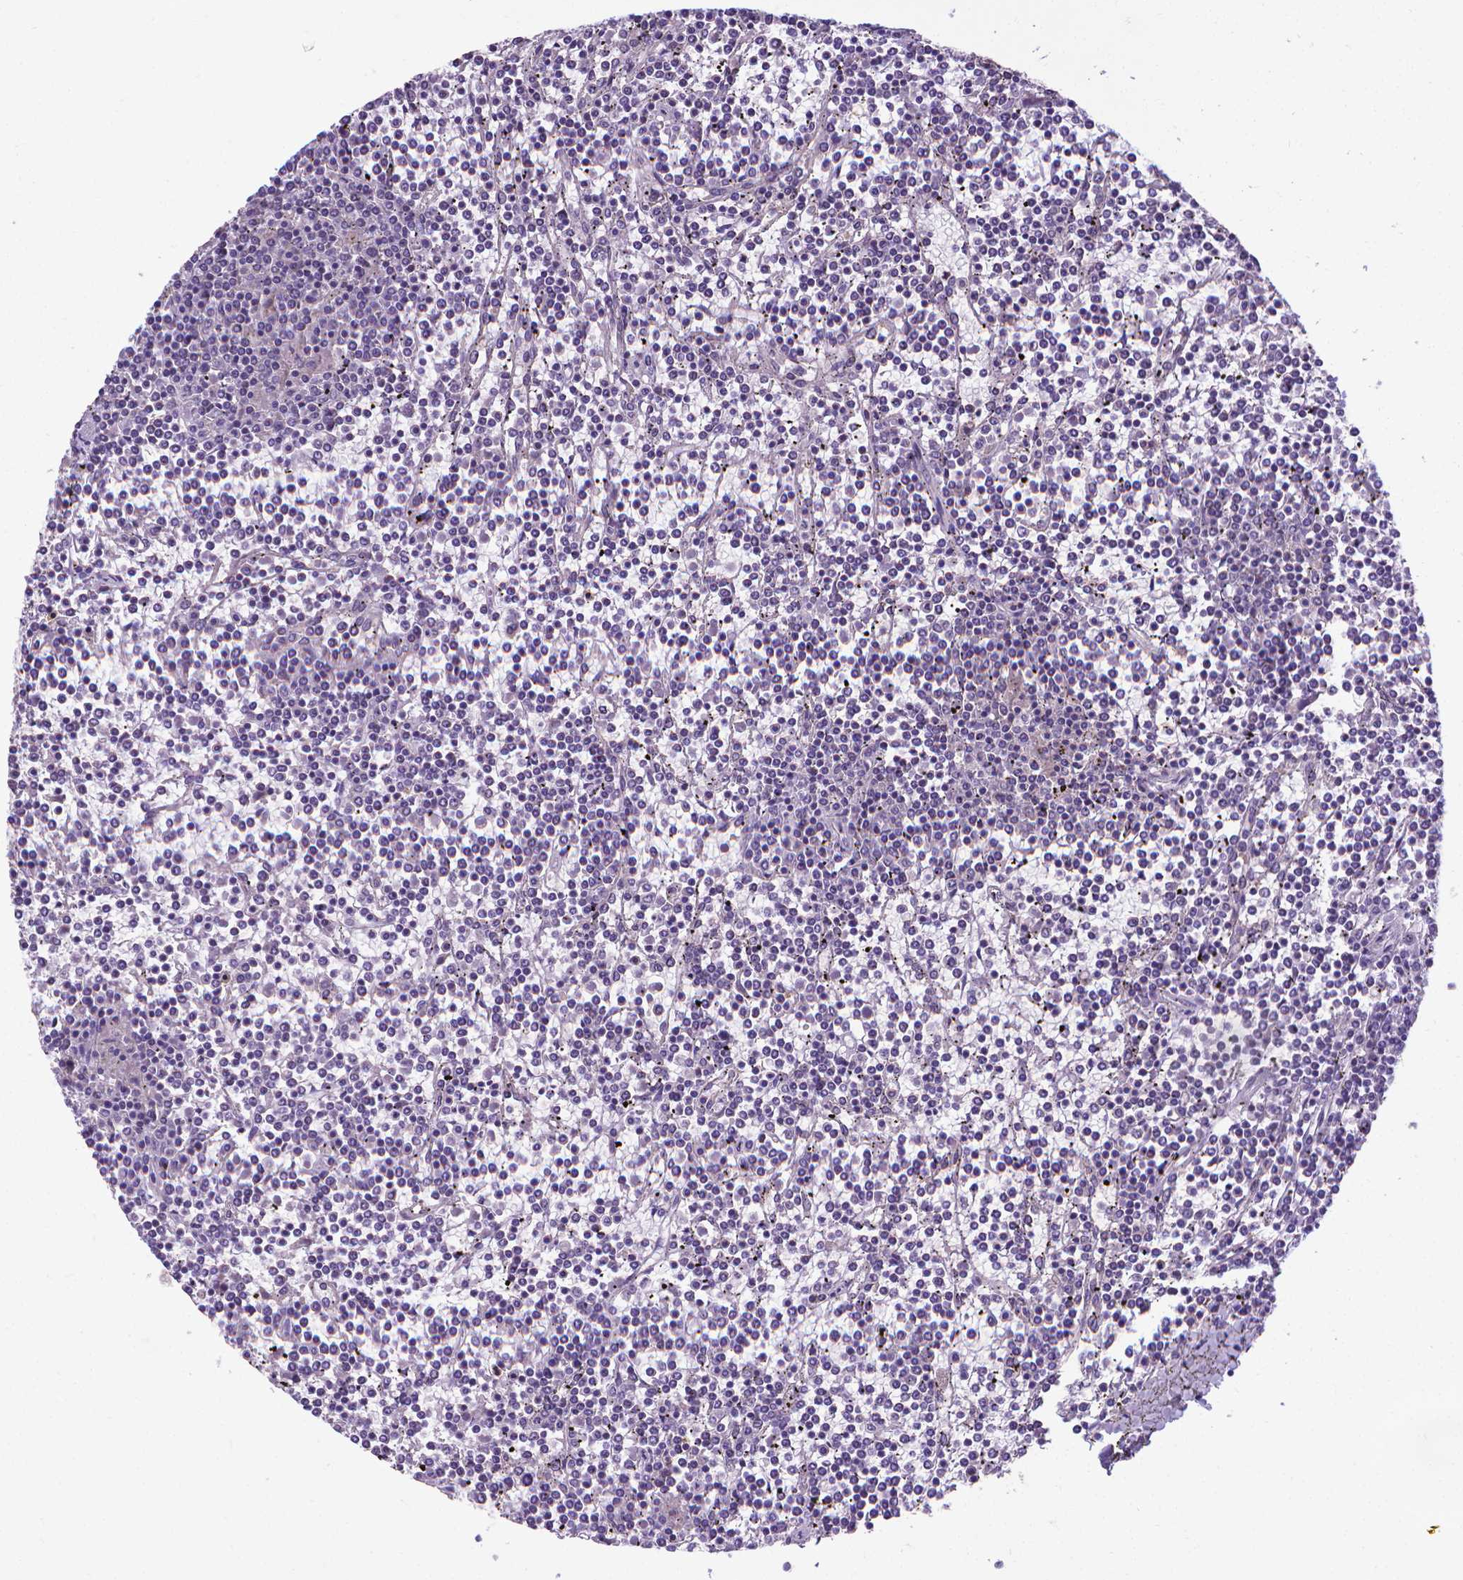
{"staining": {"intensity": "negative", "quantity": "none", "location": "none"}, "tissue": "lymphoma", "cell_type": "Tumor cells", "image_type": "cancer", "snomed": [{"axis": "morphology", "description": "Malignant lymphoma, non-Hodgkin's type, Low grade"}, {"axis": "topography", "description": "Spleen"}], "caption": "This is an immunohistochemistry photomicrograph of lymphoma. There is no staining in tumor cells.", "gene": "GPR63", "patient": {"sex": "female", "age": 19}}